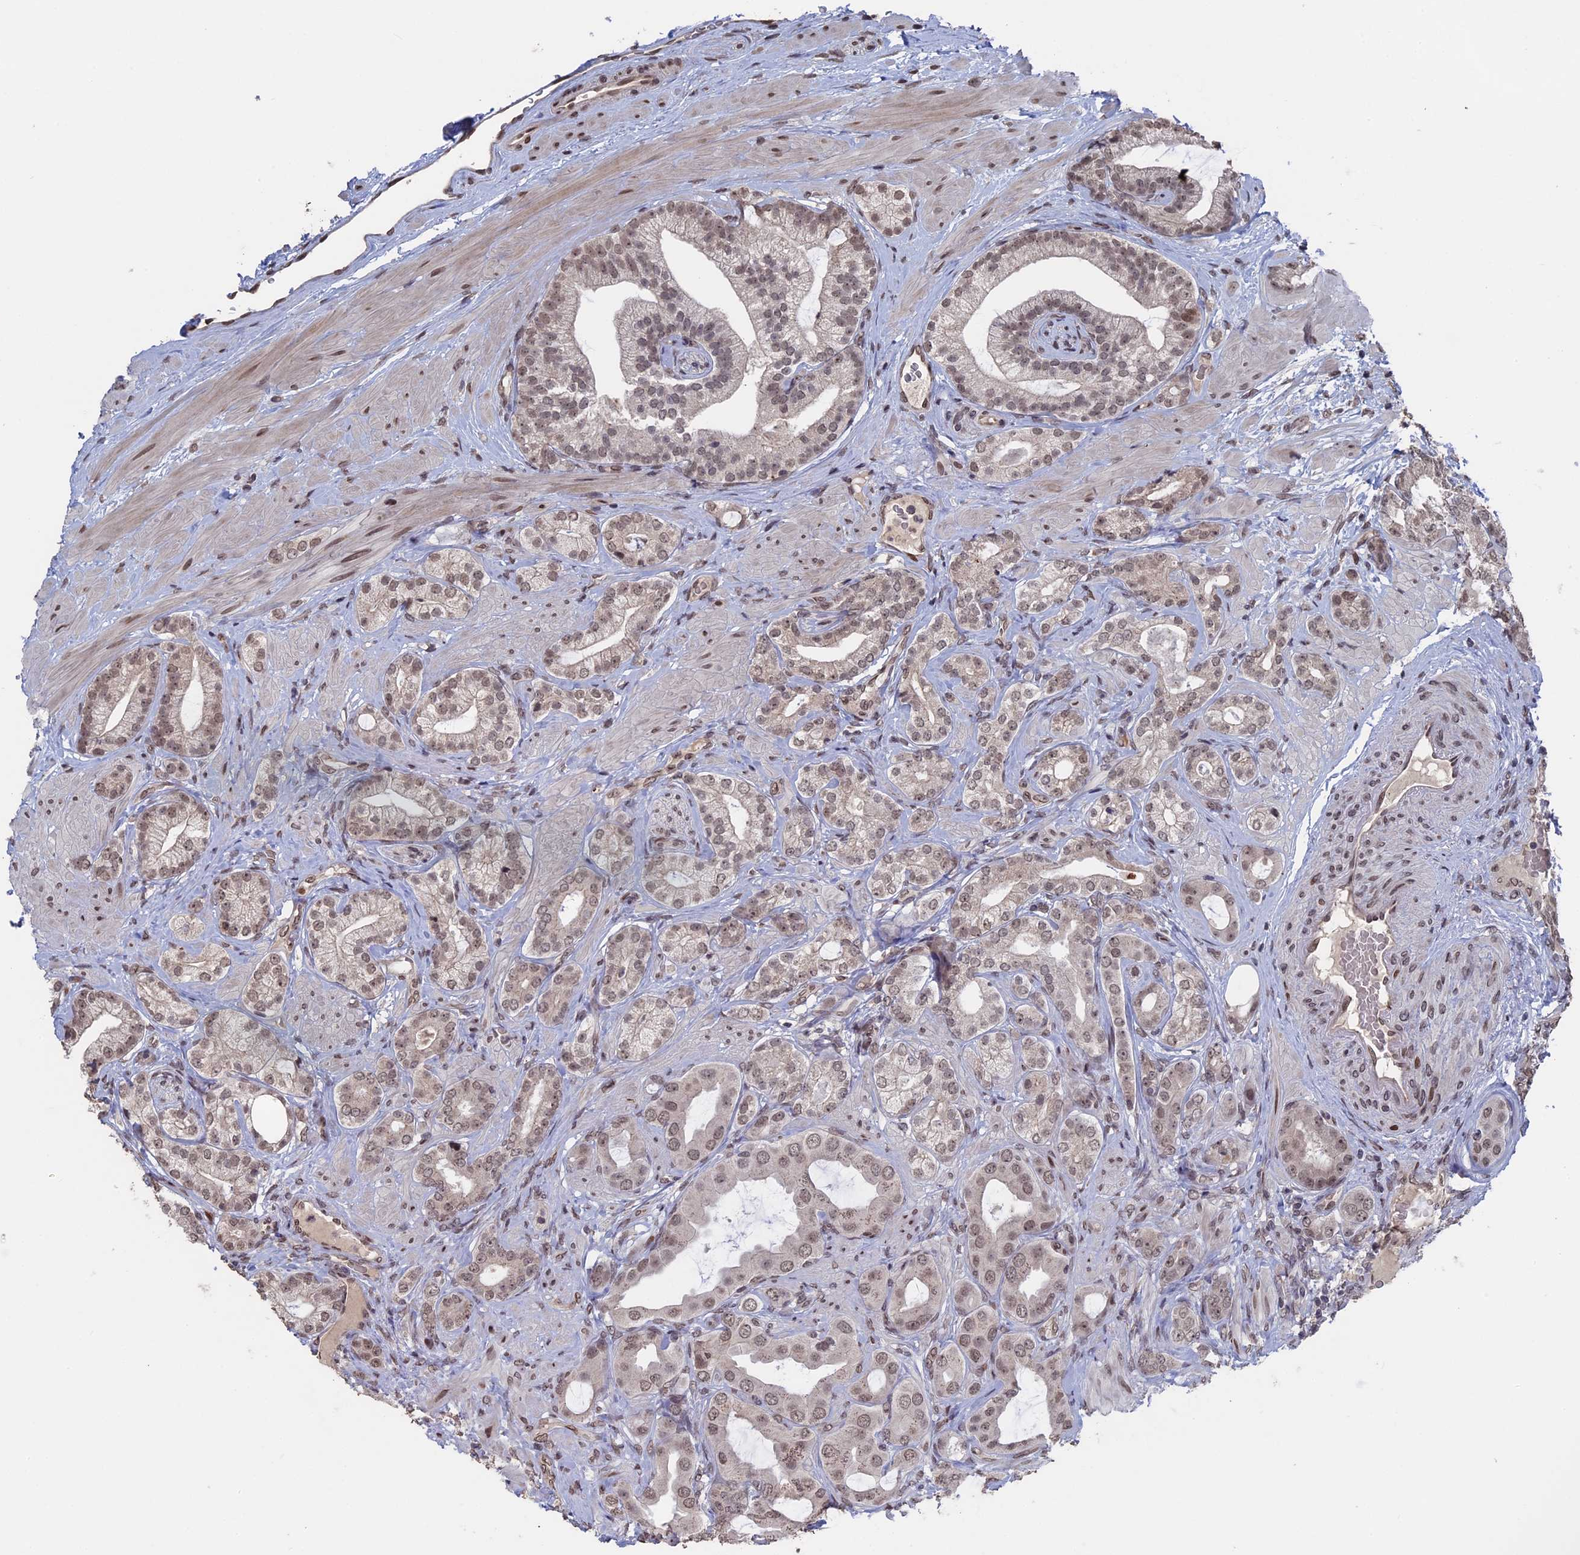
{"staining": {"intensity": "weak", "quantity": ">75%", "location": "nuclear"}, "tissue": "prostate cancer", "cell_type": "Tumor cells", "image_type": "cancer", "snomed": [{"axis": "morphology", "description": "Adenocarcinoma, Low grade"}, {"axis": "topography", "description": "Prostate"}], "caption": "Brown immunohistochemical staining in human adenocarcinoma (low-grade) (prostate) exhibits weak nuclear positivity in approximately >75% of tumor cells.", "gene": "NR2C2AP", "patient": {"sex": "male", "age": 57}}